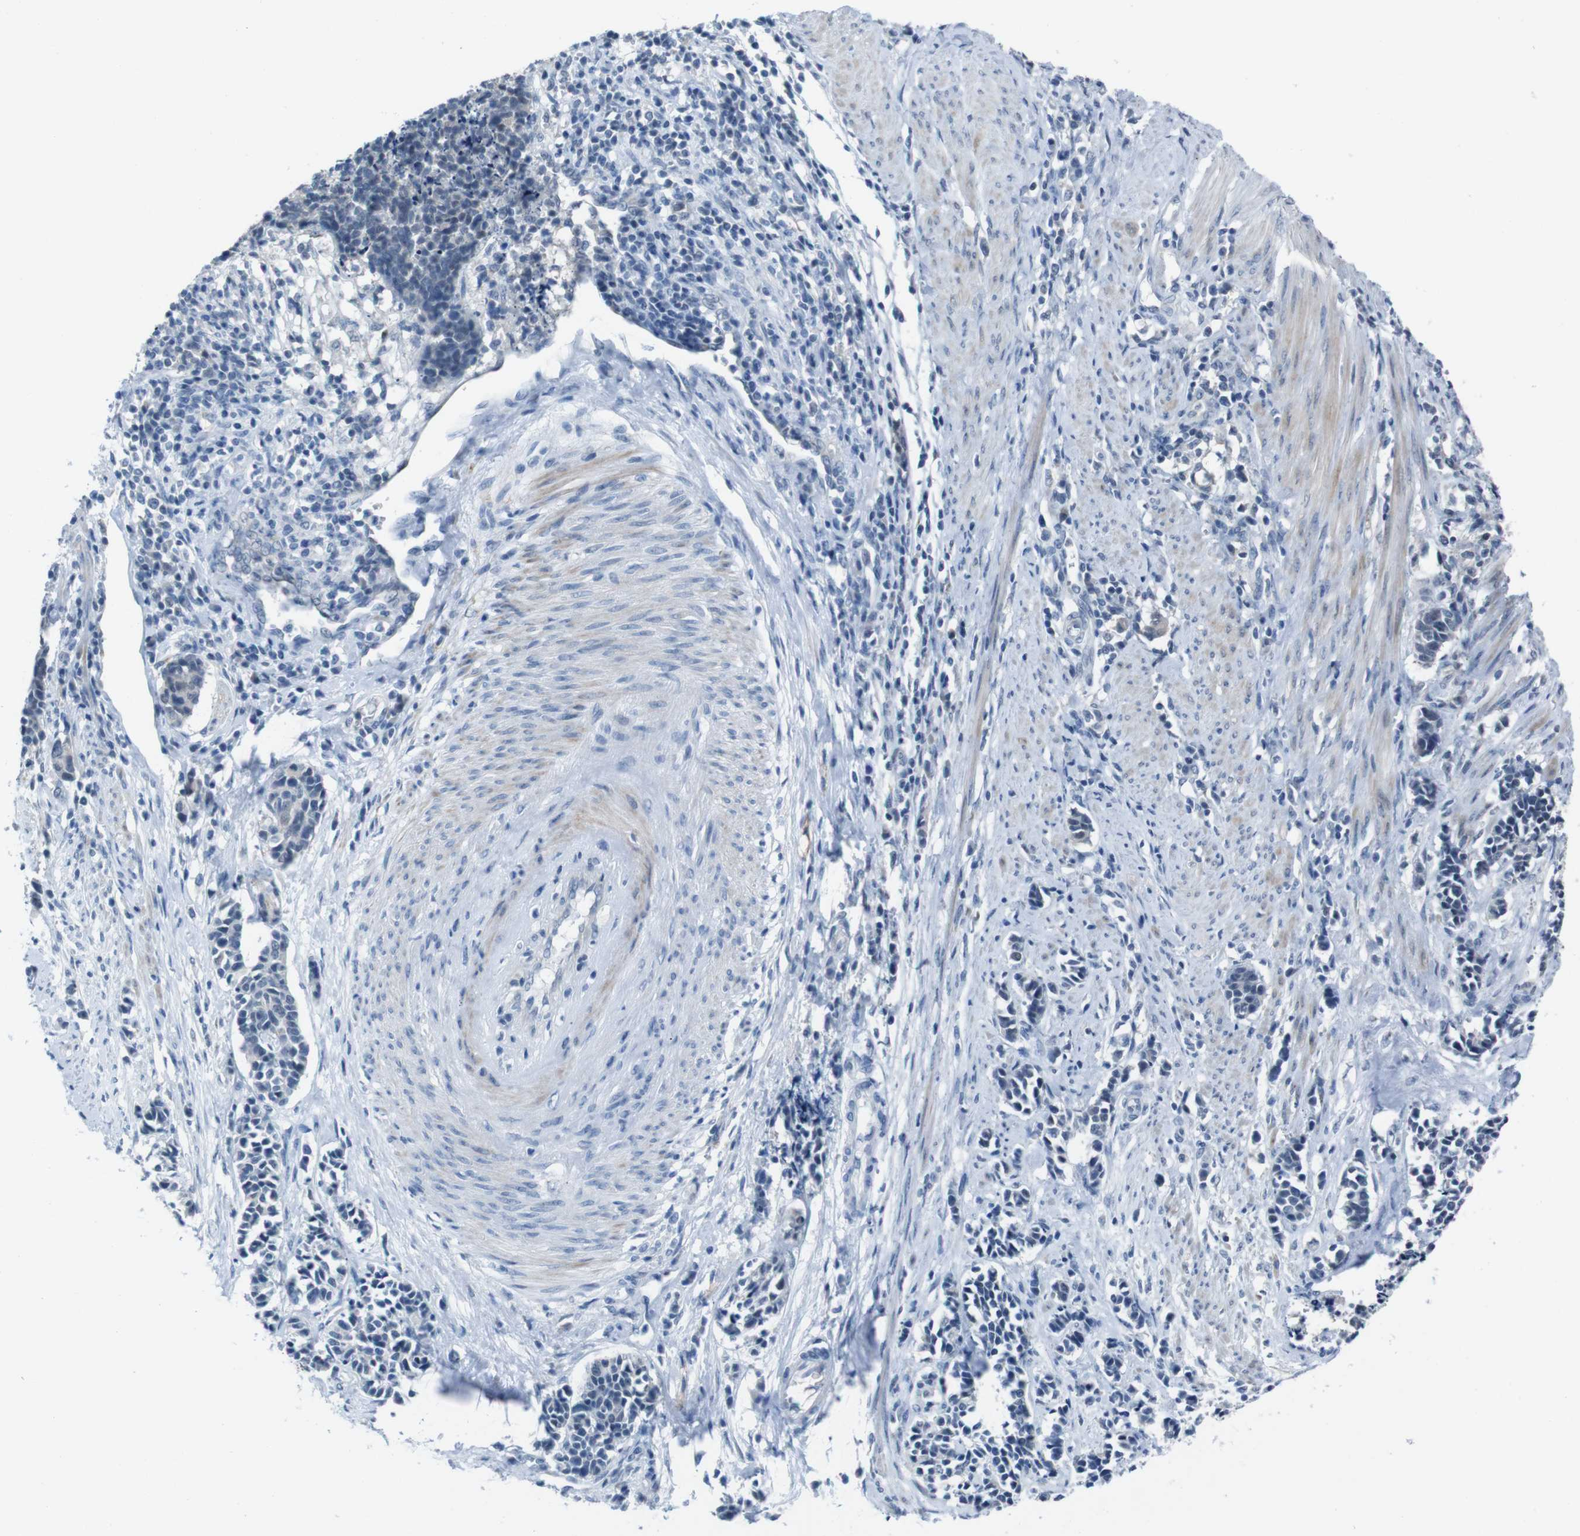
{"staining": {"intensity": "negative", "quantity": "none", "location": "none"}, "tissue": "cervical cancer", "cell_type": "Tumor cells", "image_type": "cancer", "snomed": [{"axis": "morphology", "description": "Normal tissue, NOS"}, {"axis": "morphology", "description": "Squamous cell carcinoma, NOS"}, {"axis": "topography", "description": "Cervix"}], "caption": "The micrograph shows no significant positivity in tumor cells of cervical squamous cell carcinoma.", "gene": "CDHR2", "patient": {"sex": "female", "age": 35}}